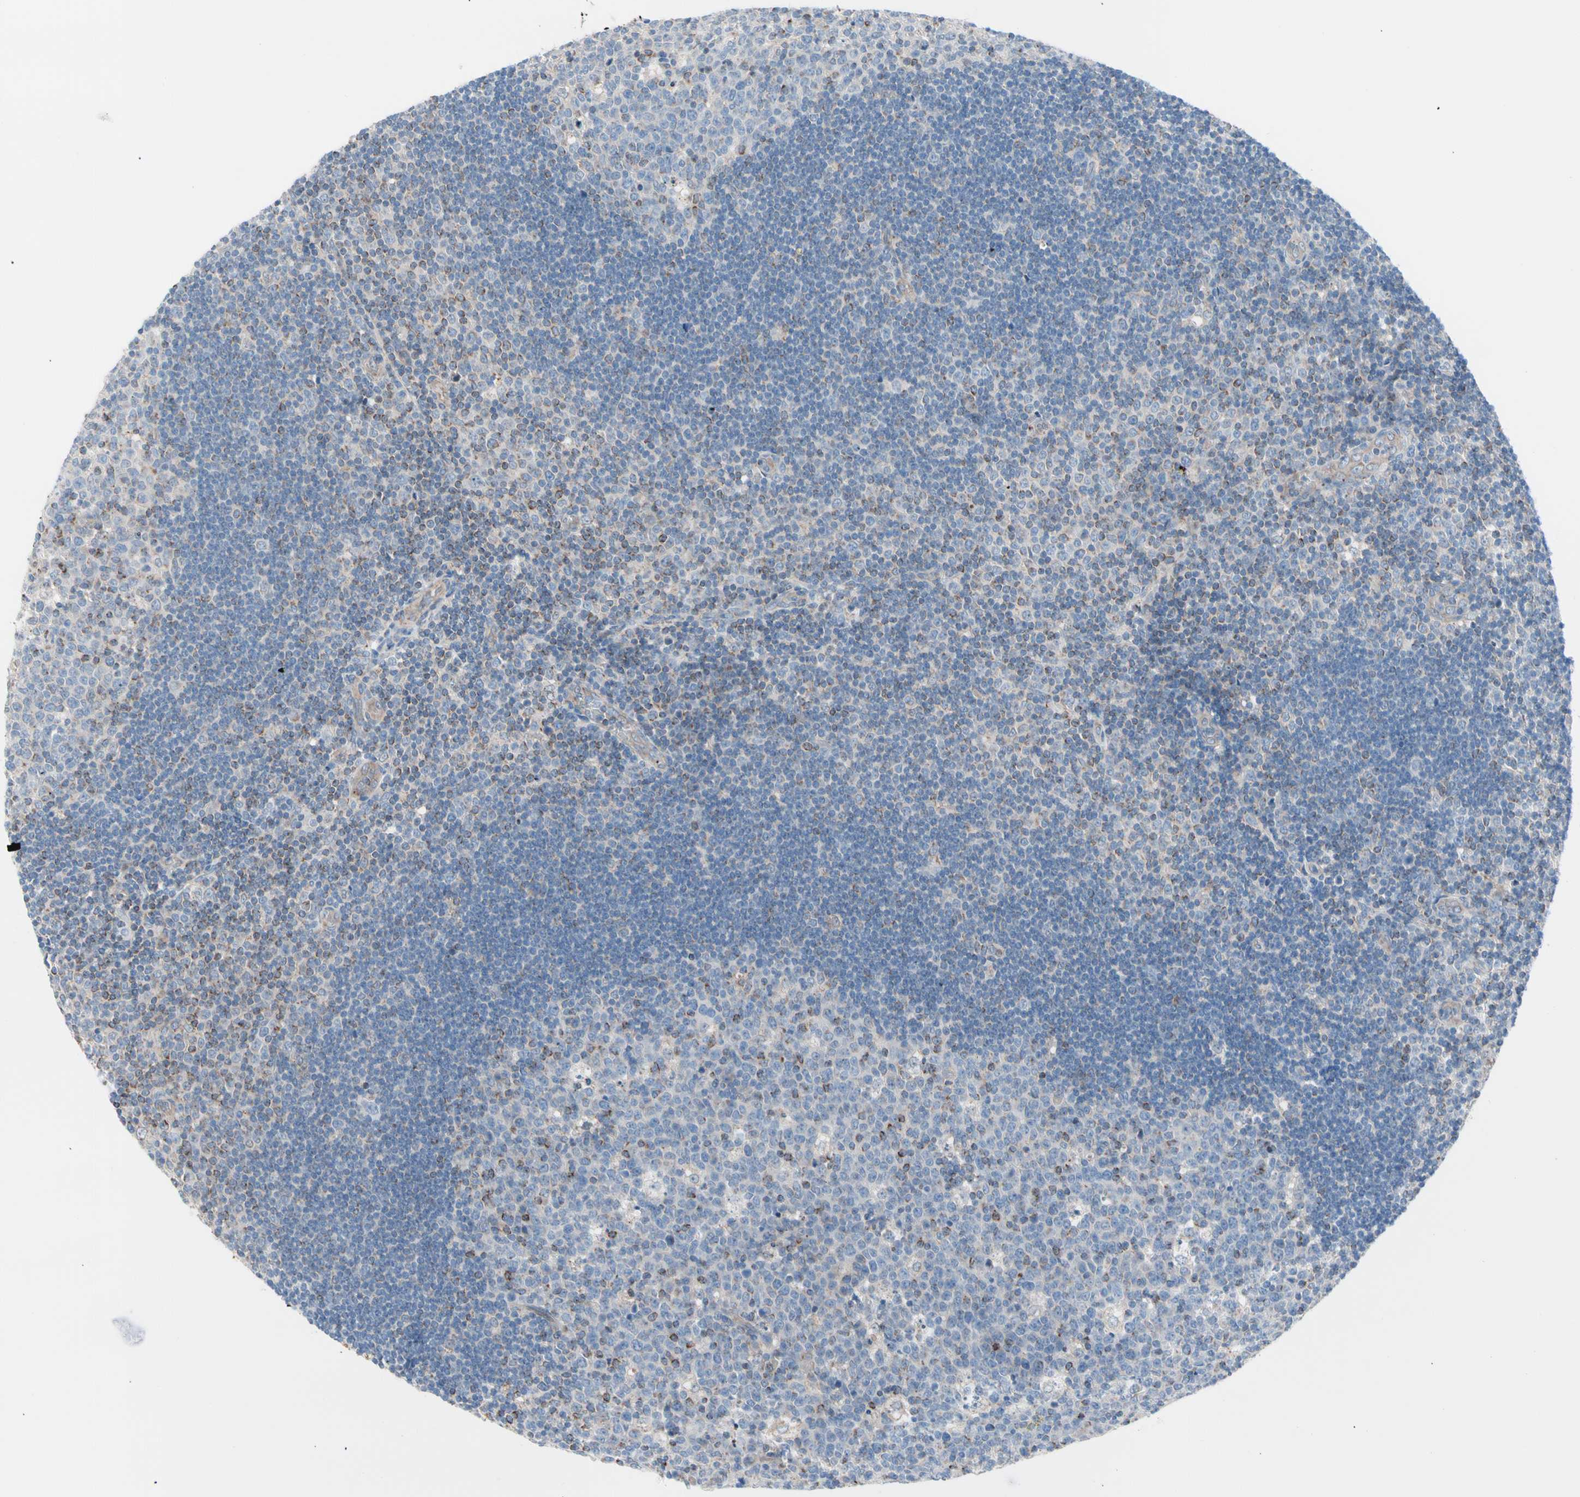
{"staining": {"intensity": "moderate", "quantity": "<25%", "location": "cytoplasmic/membranous"}, "tissue": "lymph node", "cell_type": "Germinal center cells", "image_type": "normal", "snomed": [{"axis": "morphology", "description": "Normal tissue, NOS"}, {"axis": "topography", "description": "Lymph node"}, {"axis": "topography", "description": "Salivary gland"}], "caption": "Benign lymph node reveals moderate cytoplasmic/membranous expression in about <25% of germinal center cells.", "gene": "HK1", "patient": {"sex": "male", "age": 8}}